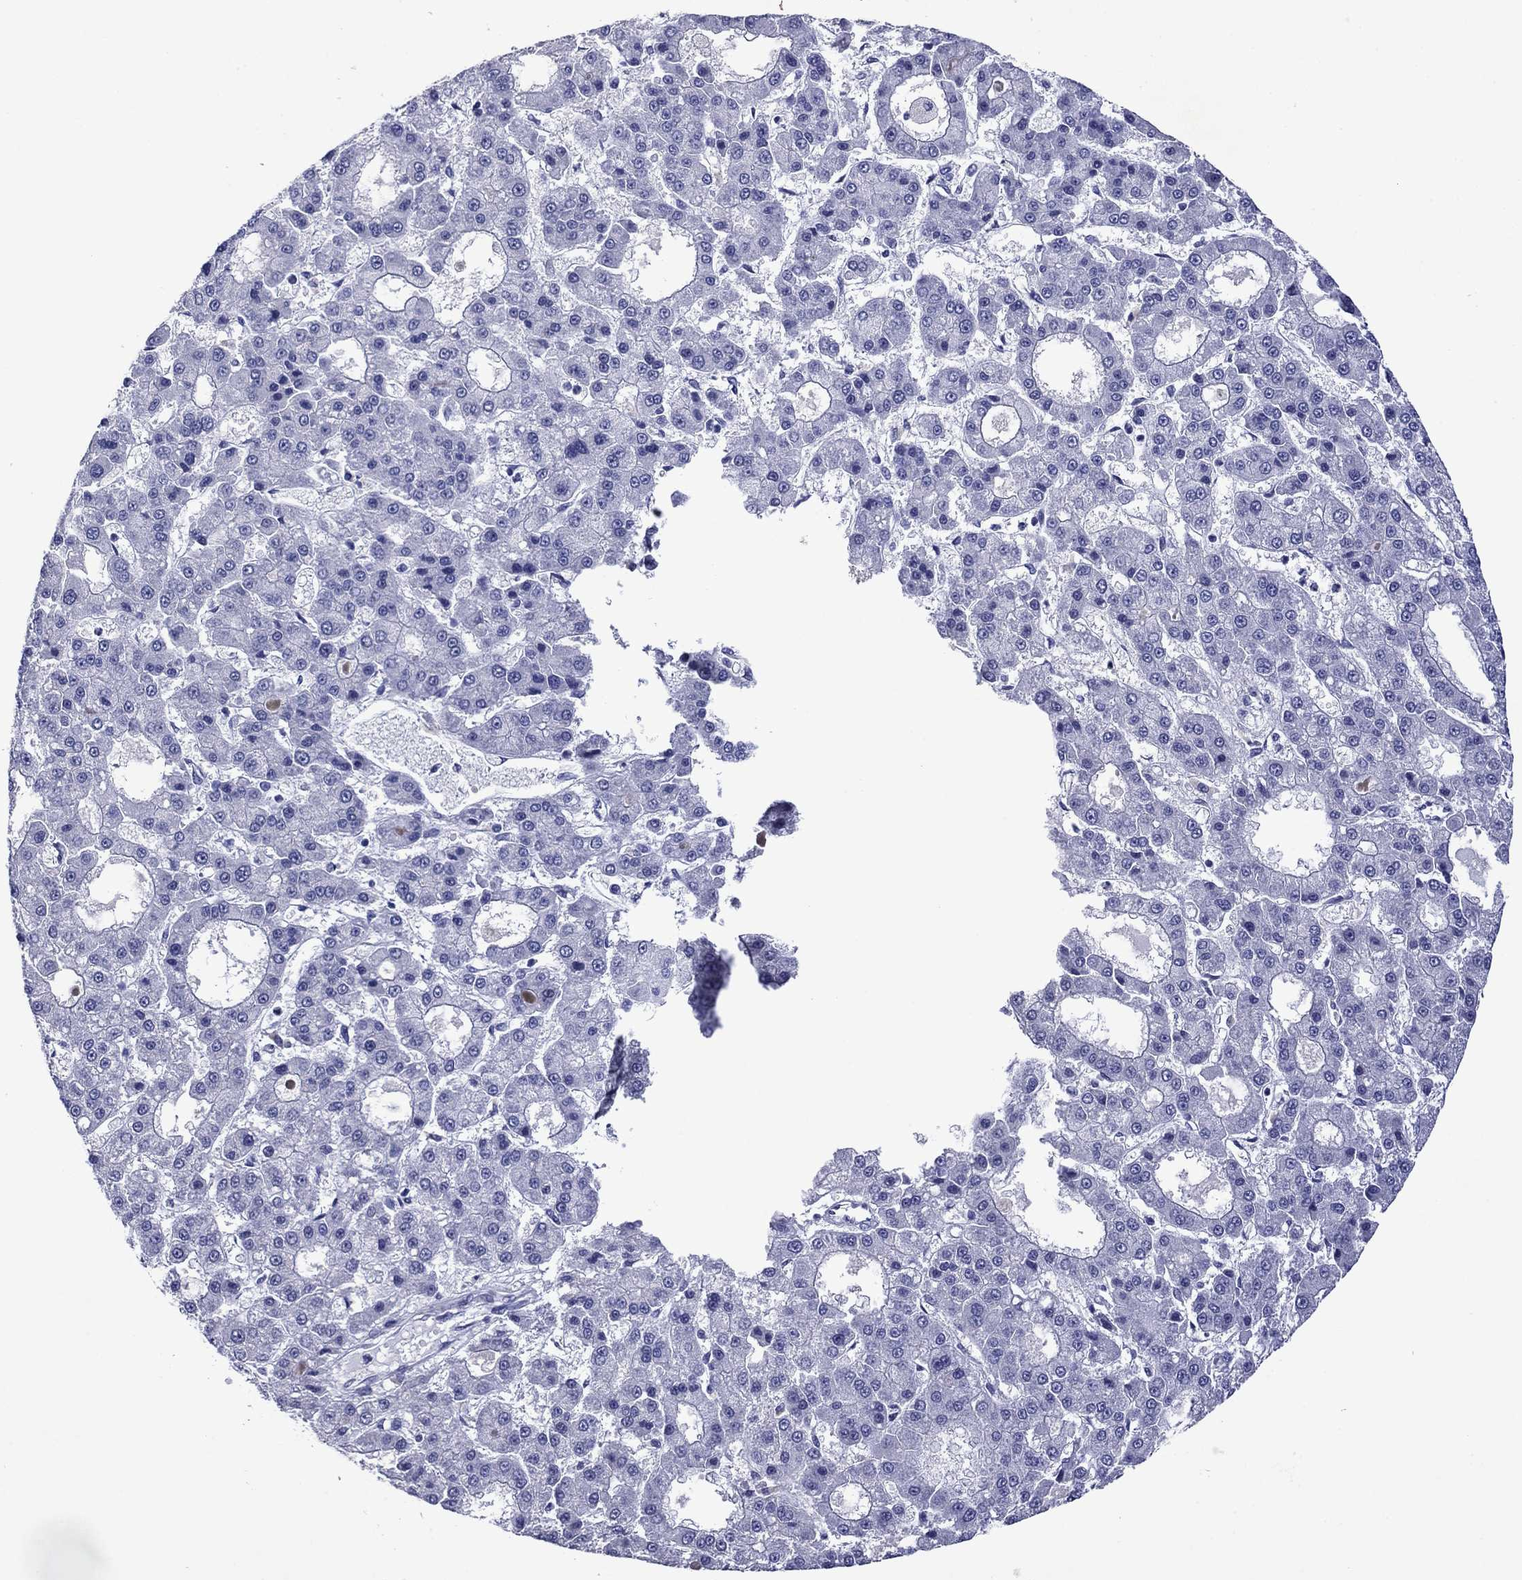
{"staining": {"intensity": "negative", "quantity": "none", "location": "none"}, "tissue": "liver cancer", "cell_type": "Tumor cells", "image_type": "cancer", "snomed": [{"axis": "morphology", "description": "Carcinoma, Hepatocellular, NOS"}, {"axis": "topography", "description": "Liver"}], "caption": "High power microscopy micrograph of an IHC photomicrograph of liver cancer, revealing no significant expression in tumor cells.", "gene": "PIWIL1", "patient": {"sex": "male", "age": 70}}